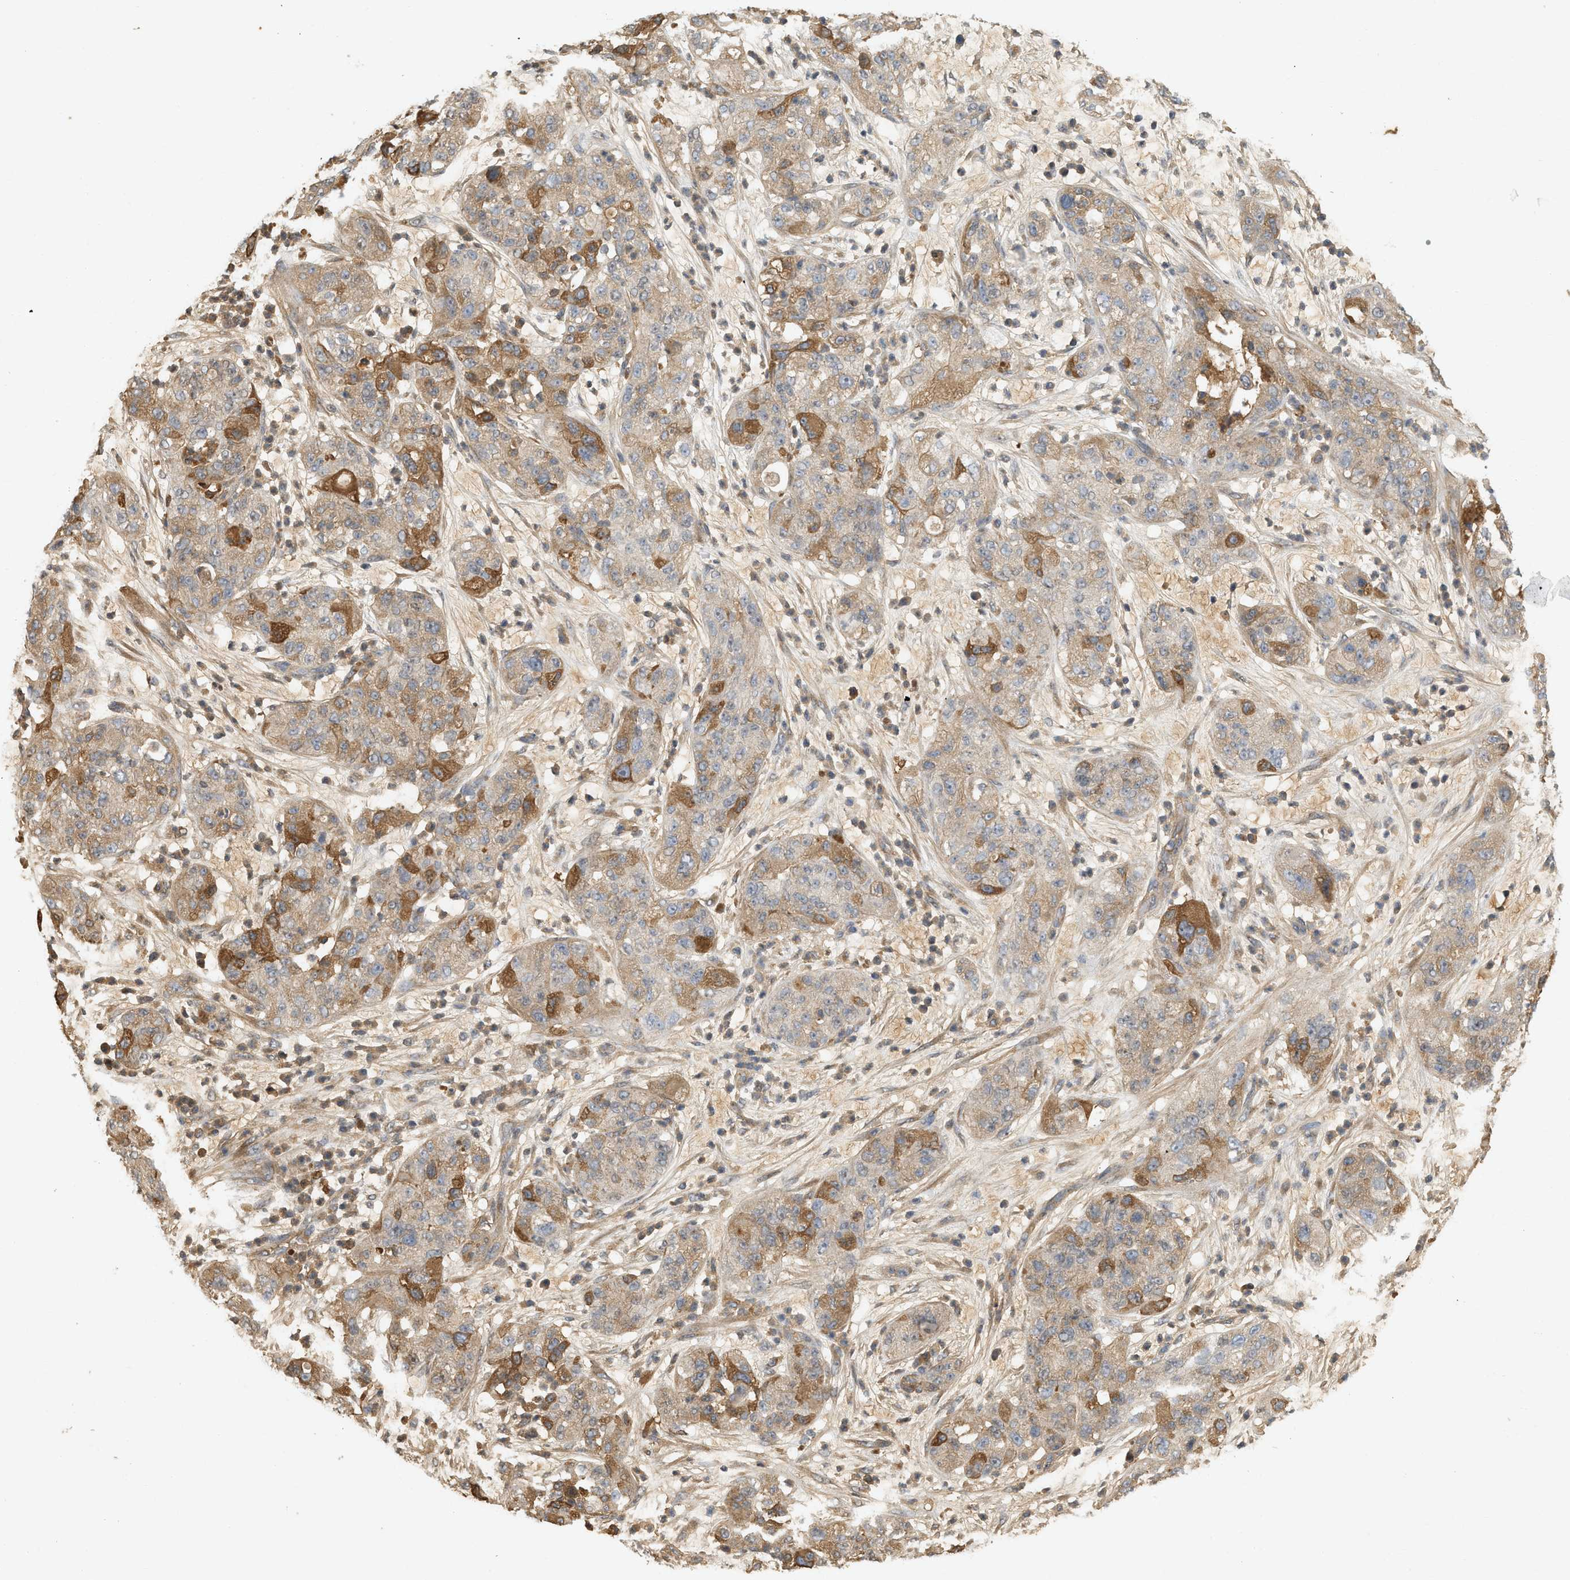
{"staining": {"intensity": "moderate", "quantity": "25%-75%", "location": "cytoplasmic/membranous"}, "tissue": "pancreatic cancer", "cell_type": "Tumor cells", "image_type": "cancer", "snomed": [{"axis": "morphology", "description": "Adenocarcinoma, NOS"}, {"axis": "topography", "description": "Pancreas"}], "caption": "Pancreatic adenocarcinoma stained for a protein (brown) demonstrates moderate cytoplasmic/membranous positive expression in approximately 25%-75% of tumor cells.", "gene": "F8", "patient": {"sex": "female", "age": 78}}